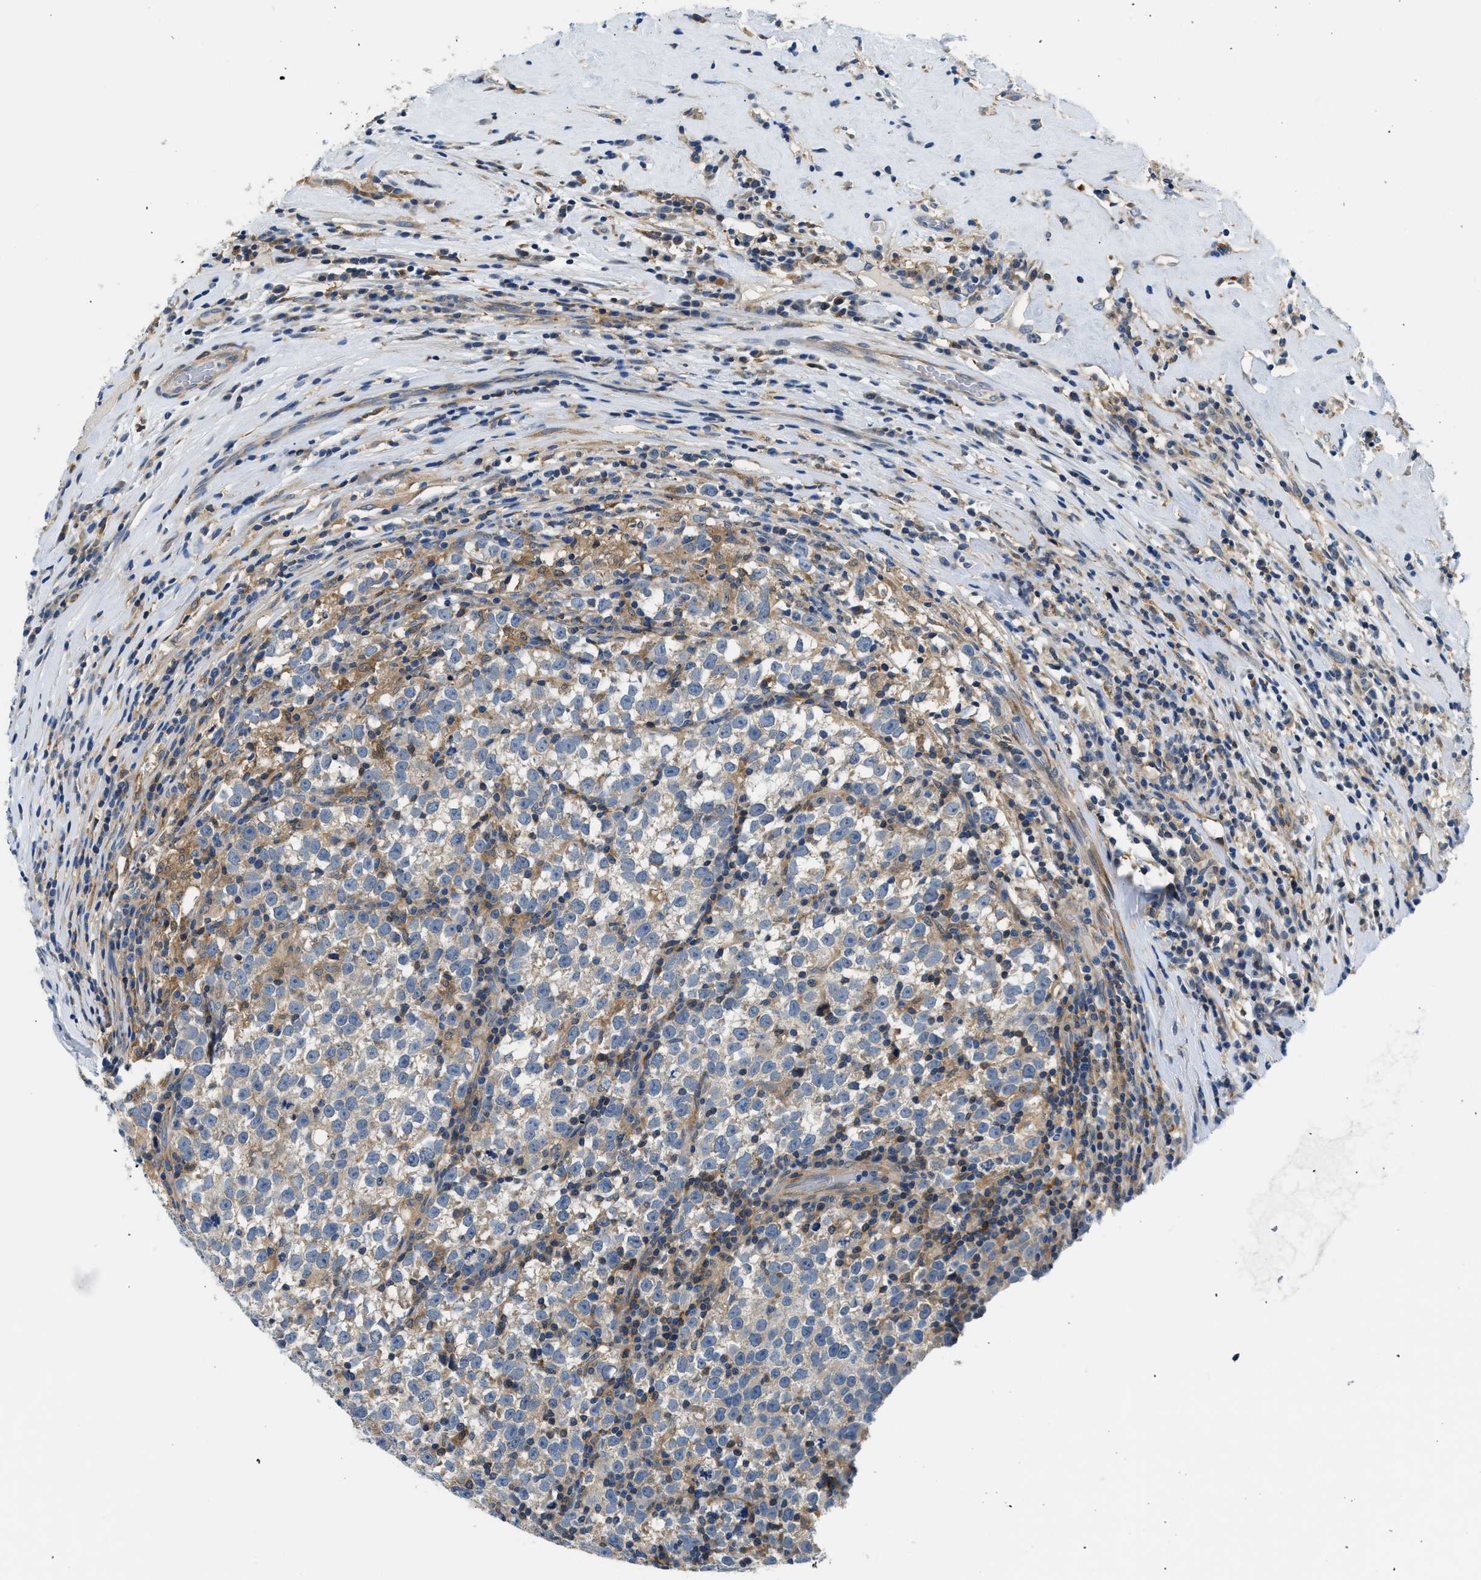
{"staining": {"intensity": "weak", "quantity": "25%-75%", "location": "cytoplasmic/membranous"}, "tissue": "testis cancer", "cell_type": "Tumor cells", "image_type": "cancer", "snomed": [{"axis": "morphology", "description": "Normal tissue, NOS"}, {"axis": "morphology", "description": "Seminoma, NOS"}, {"axis": "topography", "description": "Testis"}], "caption": "Testis seminoma was stained to show a protein in brown. There is low levels of weak cytoplasmic/membranous staining in about 25%-75% of tumor cells.", "gene": "LPIN2", "patient": {"sex": "male", "age": 43}}